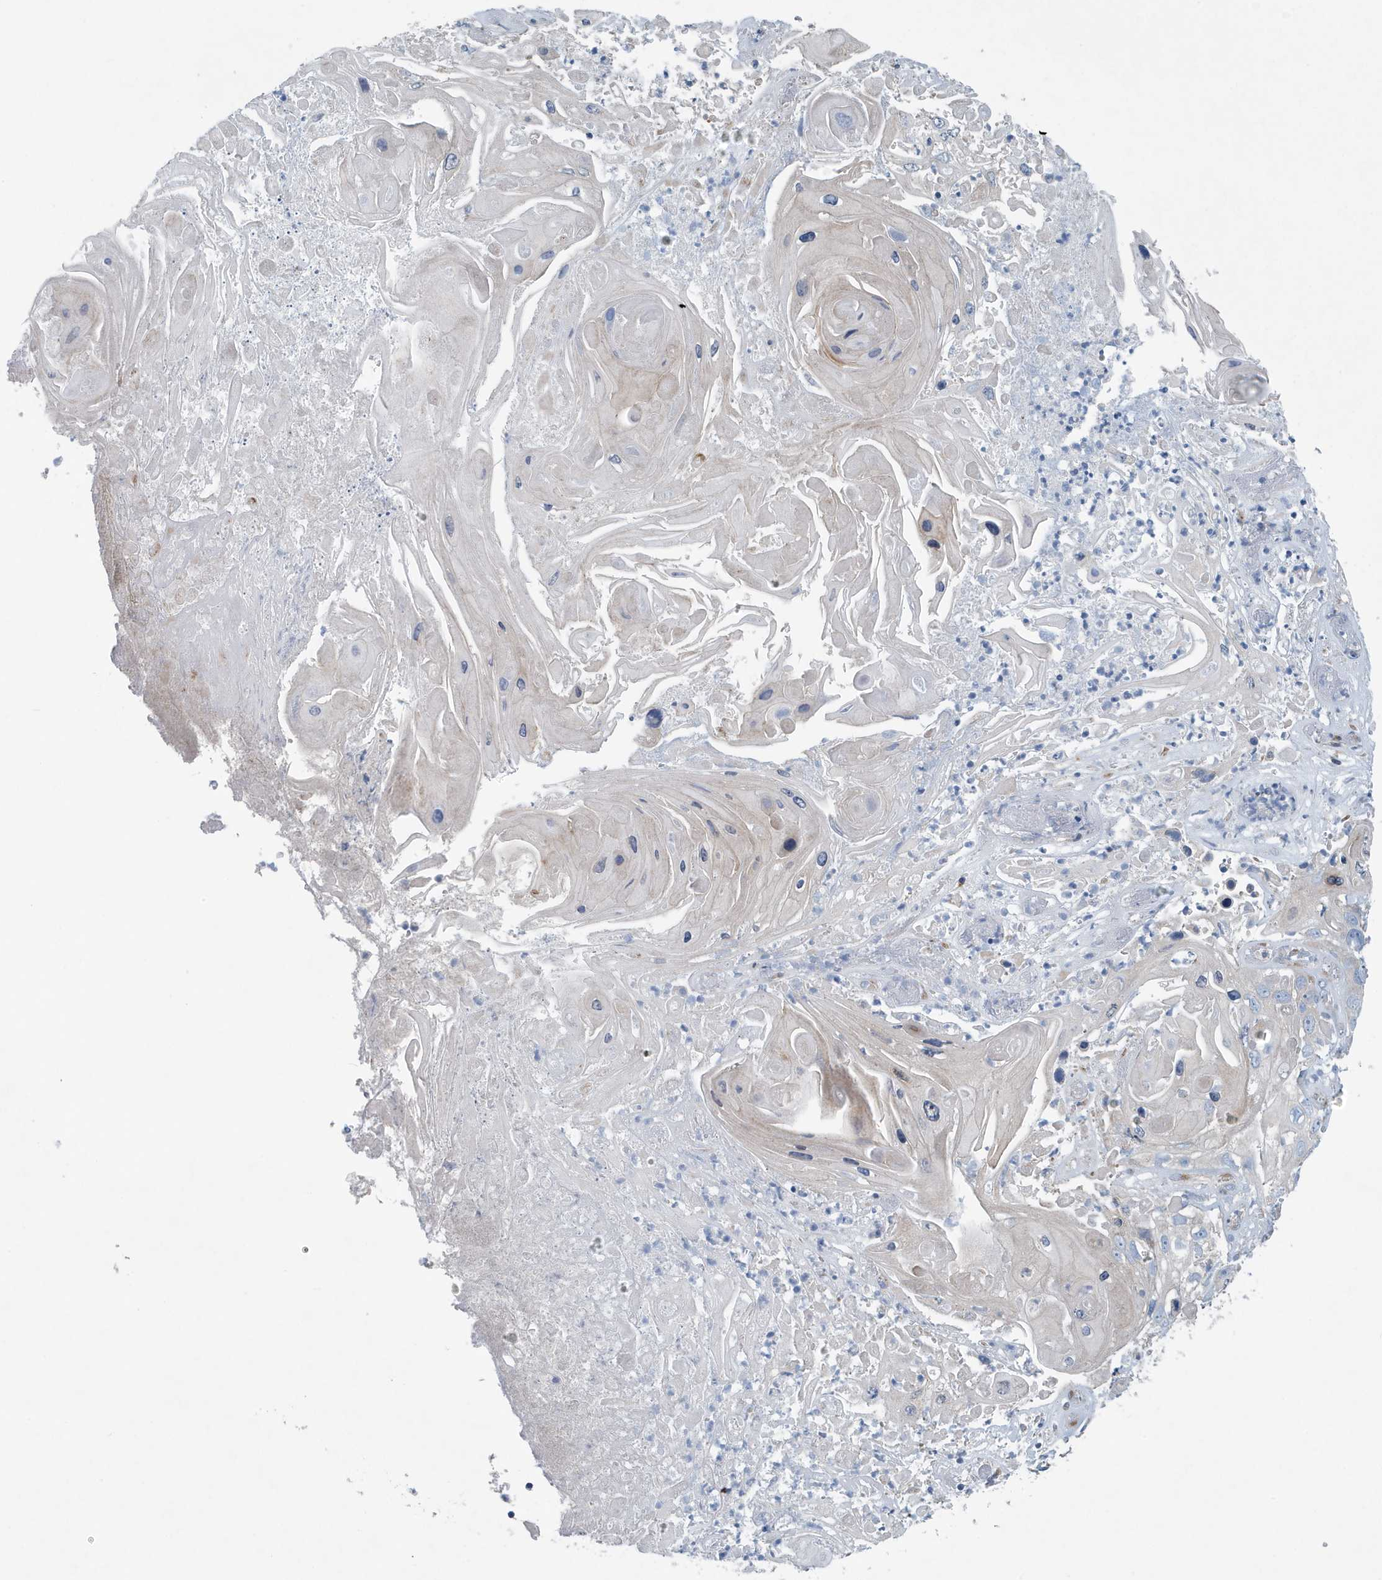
{"staining": {"intensity": "negative", "quantity": "none", "location": "none"}, "tissue": "skin cancer", "cell_type": "Tumor cells", "image_type": "cancer", "snomed": [{"axis": "morphology", "description": "Squamous cell carcinoma, NOS"}, {"axis": "topography", "description": "Skin"}], "caption": "The IHC photomicrograph has no significant staining in tumor cells of skin squamous cell carcinoma tissue.", "gene": "PPM1M", "patient": {"sex": "male", "age": 55}}